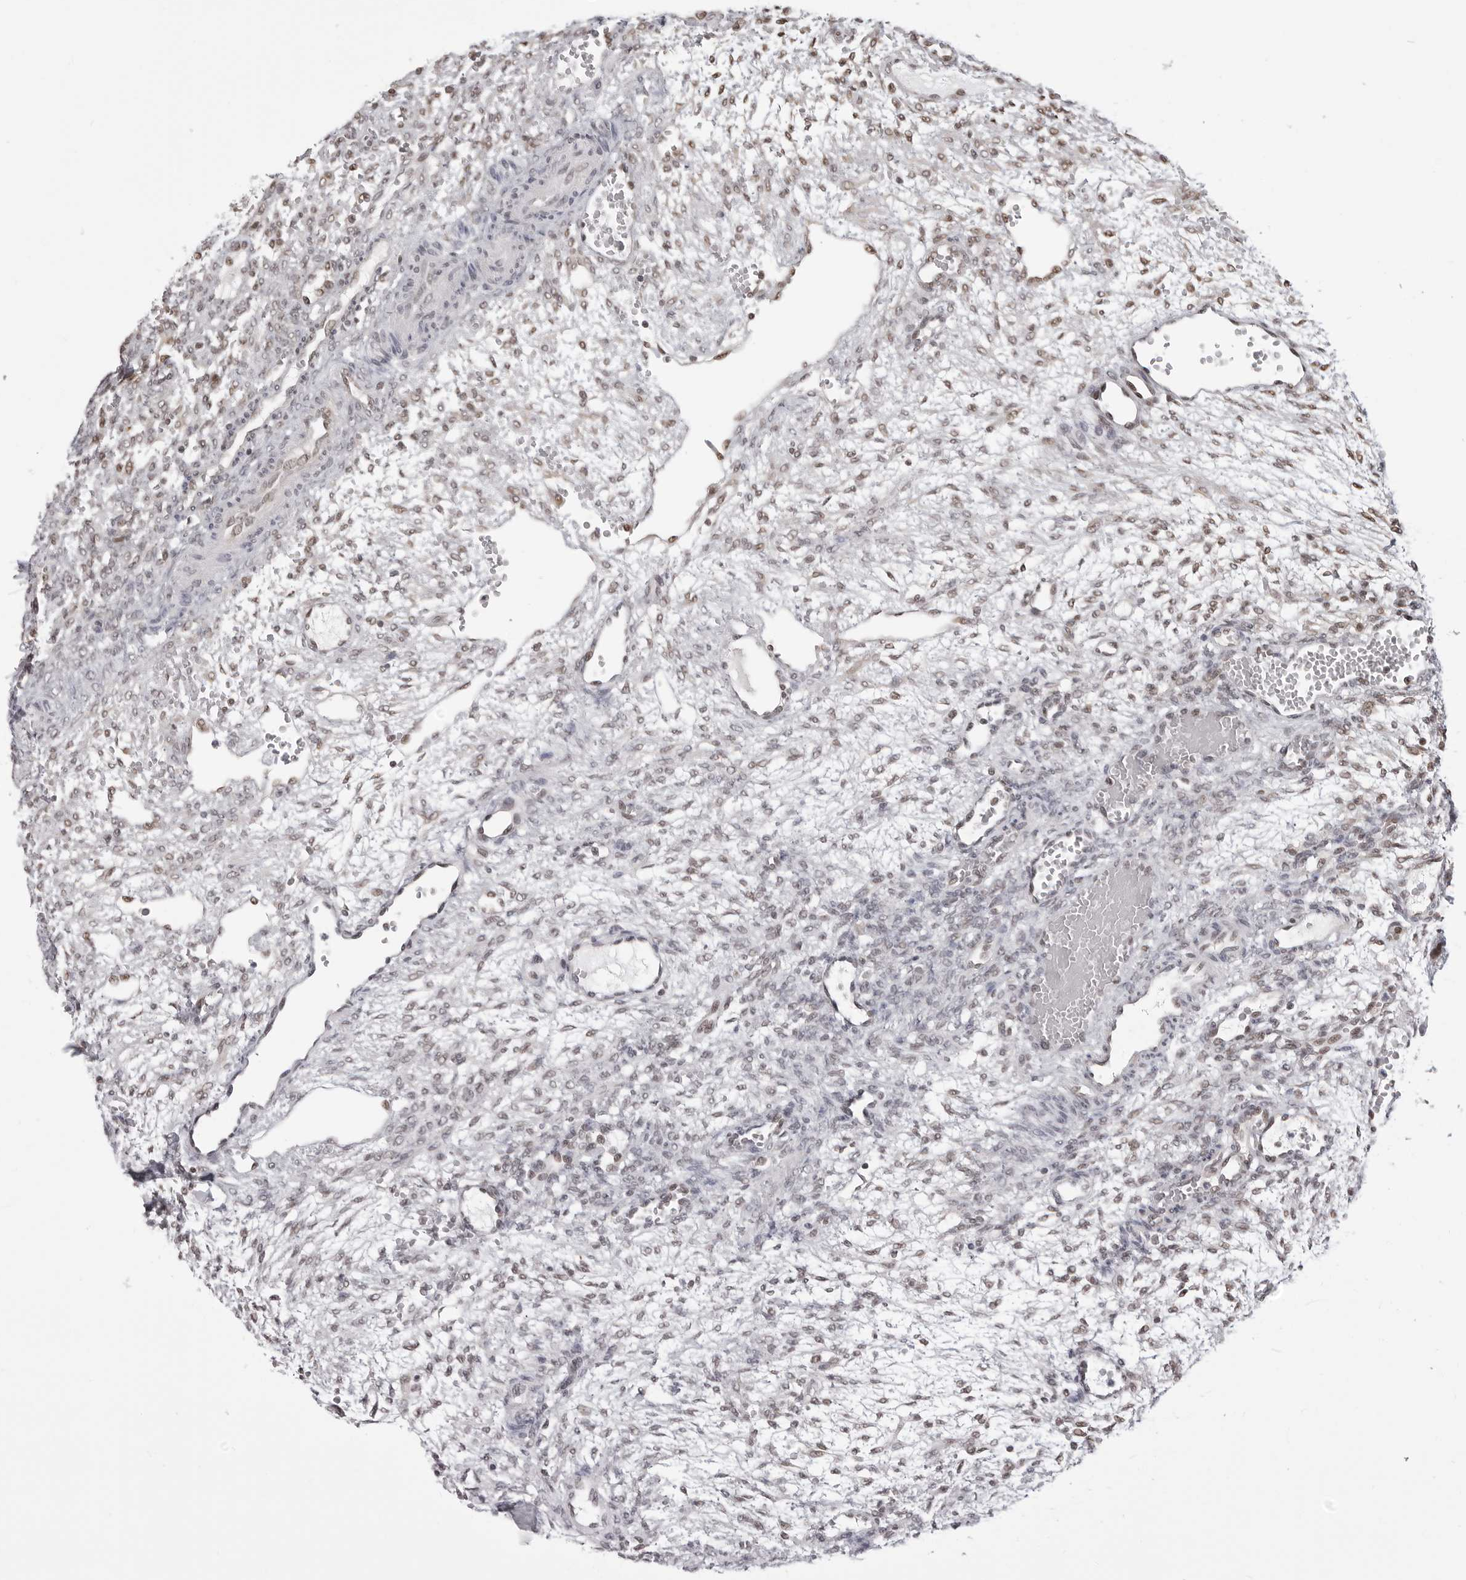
{"staining": {"intensity": "weak", "quantity": "<25%", "location": "nuclear"}, "tissue": "ovary", "cell_type": "Ovarian stroma cells", "image_type": "normal", "snomed": [{"axis": "morphology", "description": "Normal tissue, NOS"}, {"axis": "topography", "description": "Ovary"}], "caption": "High power microscopy micrograph of an immunohistochemistry (IHC) photomicrograph of normal ovary, revealing no significant expression in ovarian stroma cells. (Stains: DAB immunohistochemistry with hematoxylin counter stain, Microscopy: brightfield microscopy at high magnification).", "gene": "PHF3", "patient": {"sex": "female", "age": 34}}